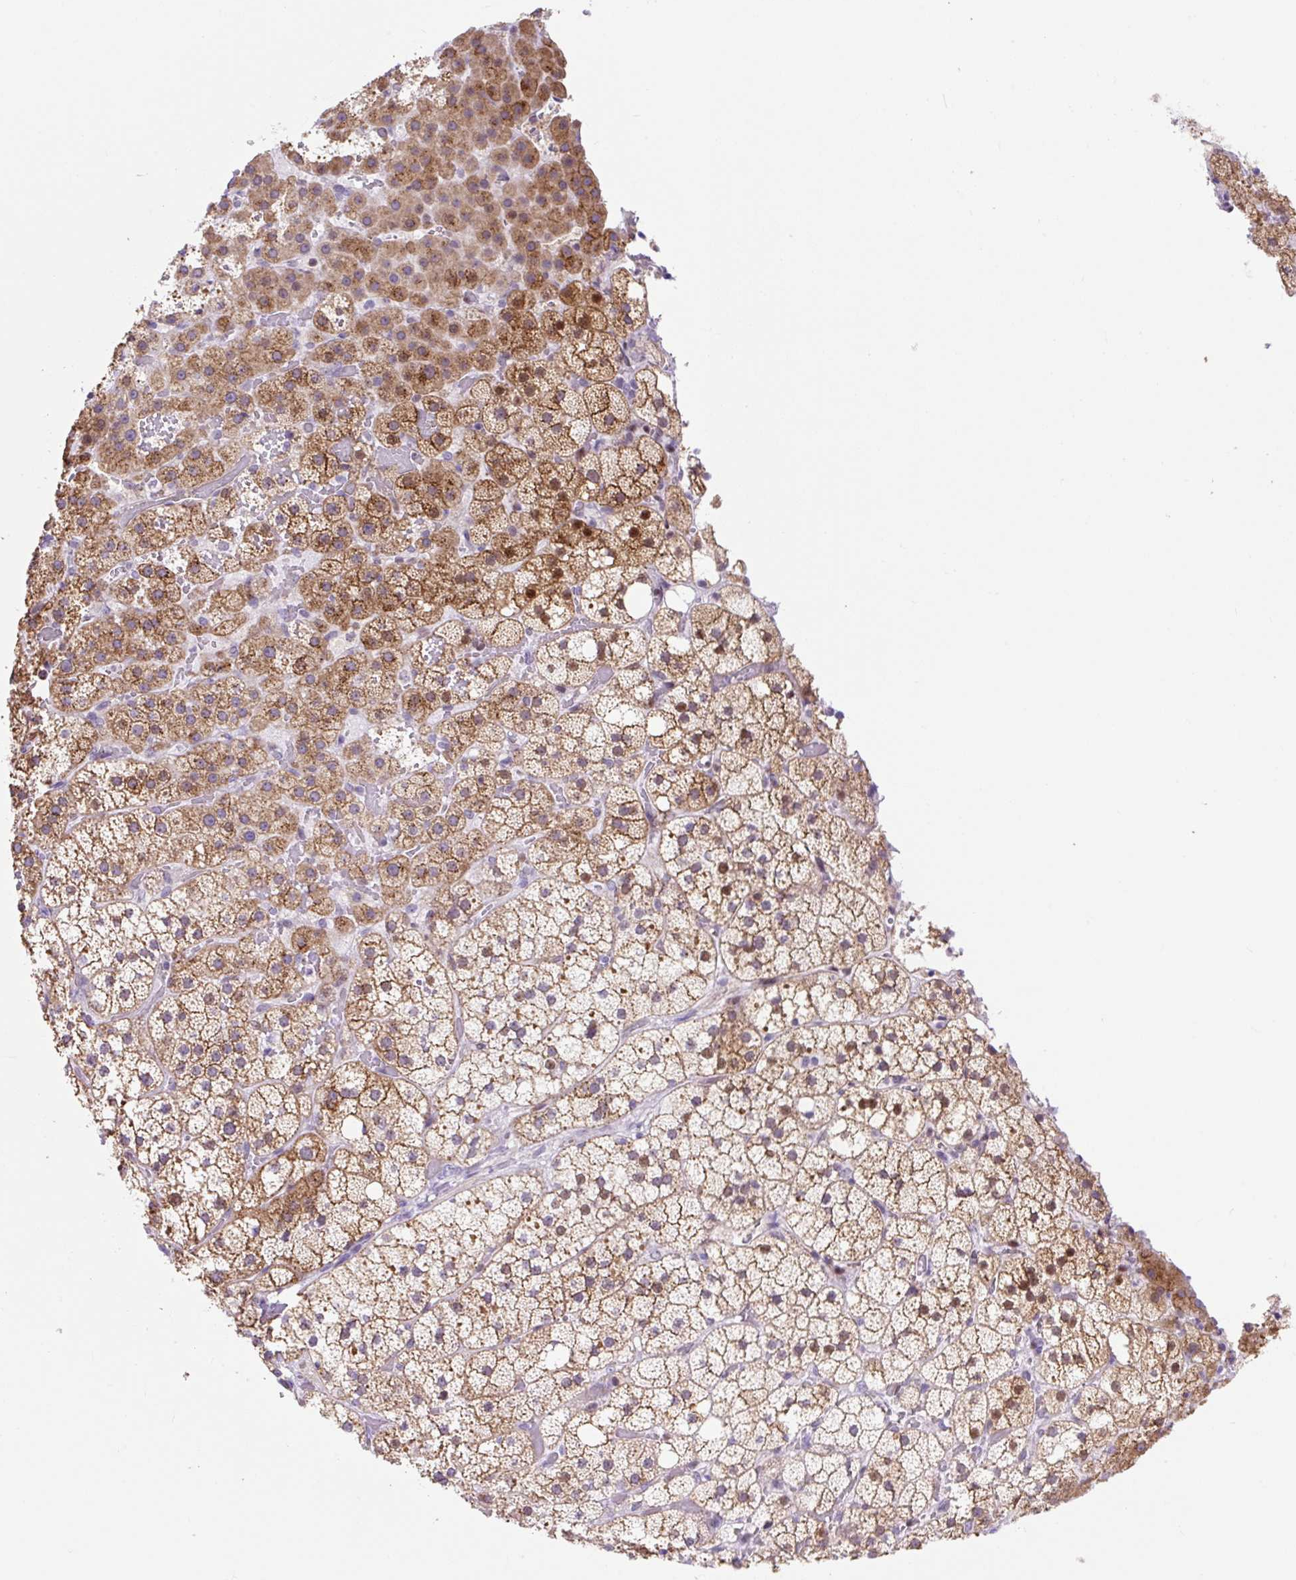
{"staining": {"intensity": "moderate", "quantity": "25%-75%", "location": "cytoplasmic/membranous"}, "tissue": "adrenal gland", "cell_type": "Glandular cells", "image_type": "normal", "snomed": [{"axis": "morphology", "description": "Normal tissue, NOS"}, {"axis": "topography", "description": "Adrenal gland"}], "caption": "Normal adrenal gland demonstrates moderate cytoplasmic/membranous staining in approximately 25%-75% of glandular cells, visualized by immunohistochemistry. The protein of interest is shown in brown color, while the nuclei are stained blue.", "gene": "HIP1R", "patient": {"sex": "male", "age": 53}}